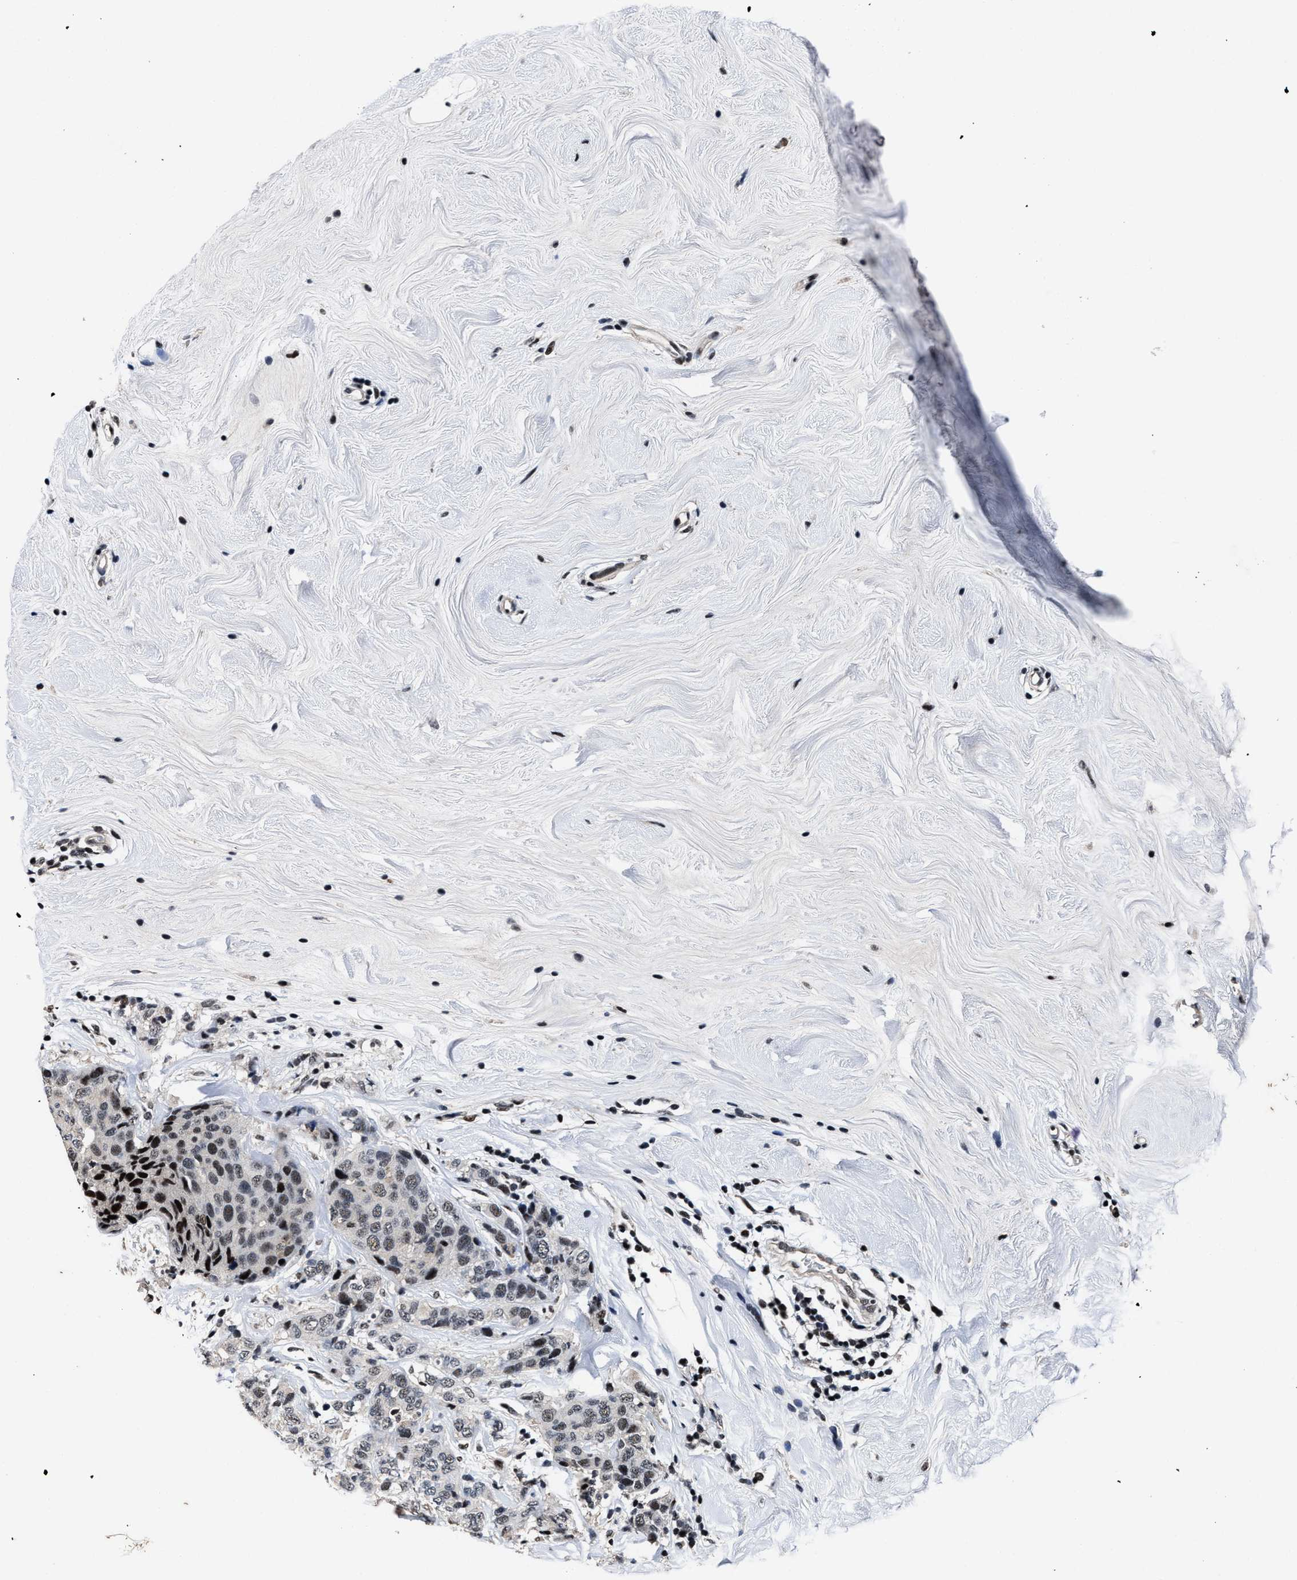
{"staining": {"intensity": "weak", "quantity": ">75%", "location": "nuclear"}, "tissue": "breast cancer", "cell_type": "Tumor cells", "image_type": "cancer", "snomed": [{"axis": "morphology", "description": "Lobular carcinoma"}, {"axis": "topography", "description": "Breast"}], "caption": "Tumor cells display low levels of weak nuclear staining in about >75% of cells in breast cancer (lobular carcinoma).", "gene": "ZNF233", "patient": {"sex": "female", "age": 59}}